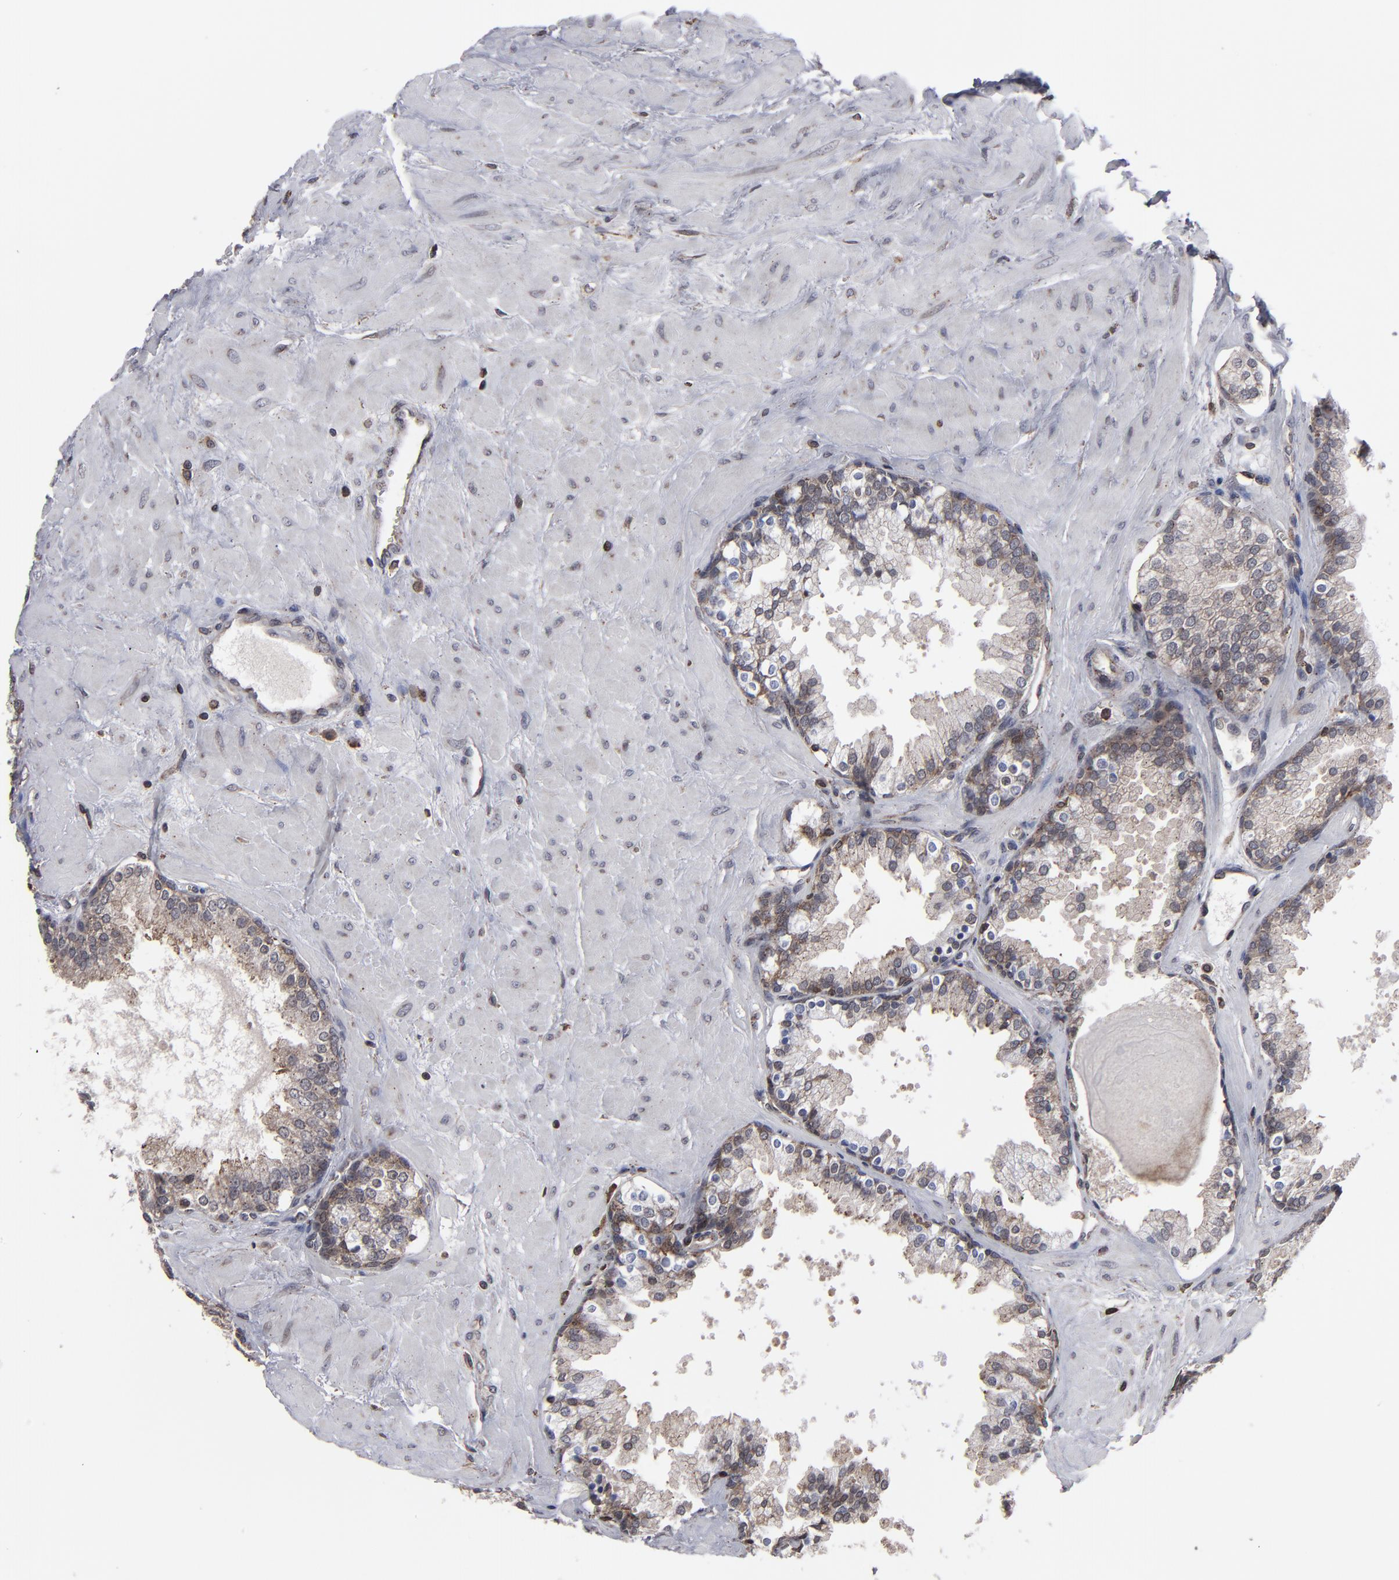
{"staining": {"intensity": "weak", "quantity": "25%-75%", "location": "cytoplasmic/membranous"}, "tissue": "prostate", "cell_type": "Glandular cells", "image_type": "normal", "snomed": [{"axis": "morphology", "description": "Normal tissue, NOS"}, {"axis": "topography", "description": "Prostate"}], "caption": "Prostate stained with DAB (3,3'-diaminobenzidine) IHC exhibits low levels of weak cytoplasmic/membranous positivity in approximately 25%-75% of glandular cells.", "gene": "KIAA2026", "patient": {"sex": "male", "age": 51}}